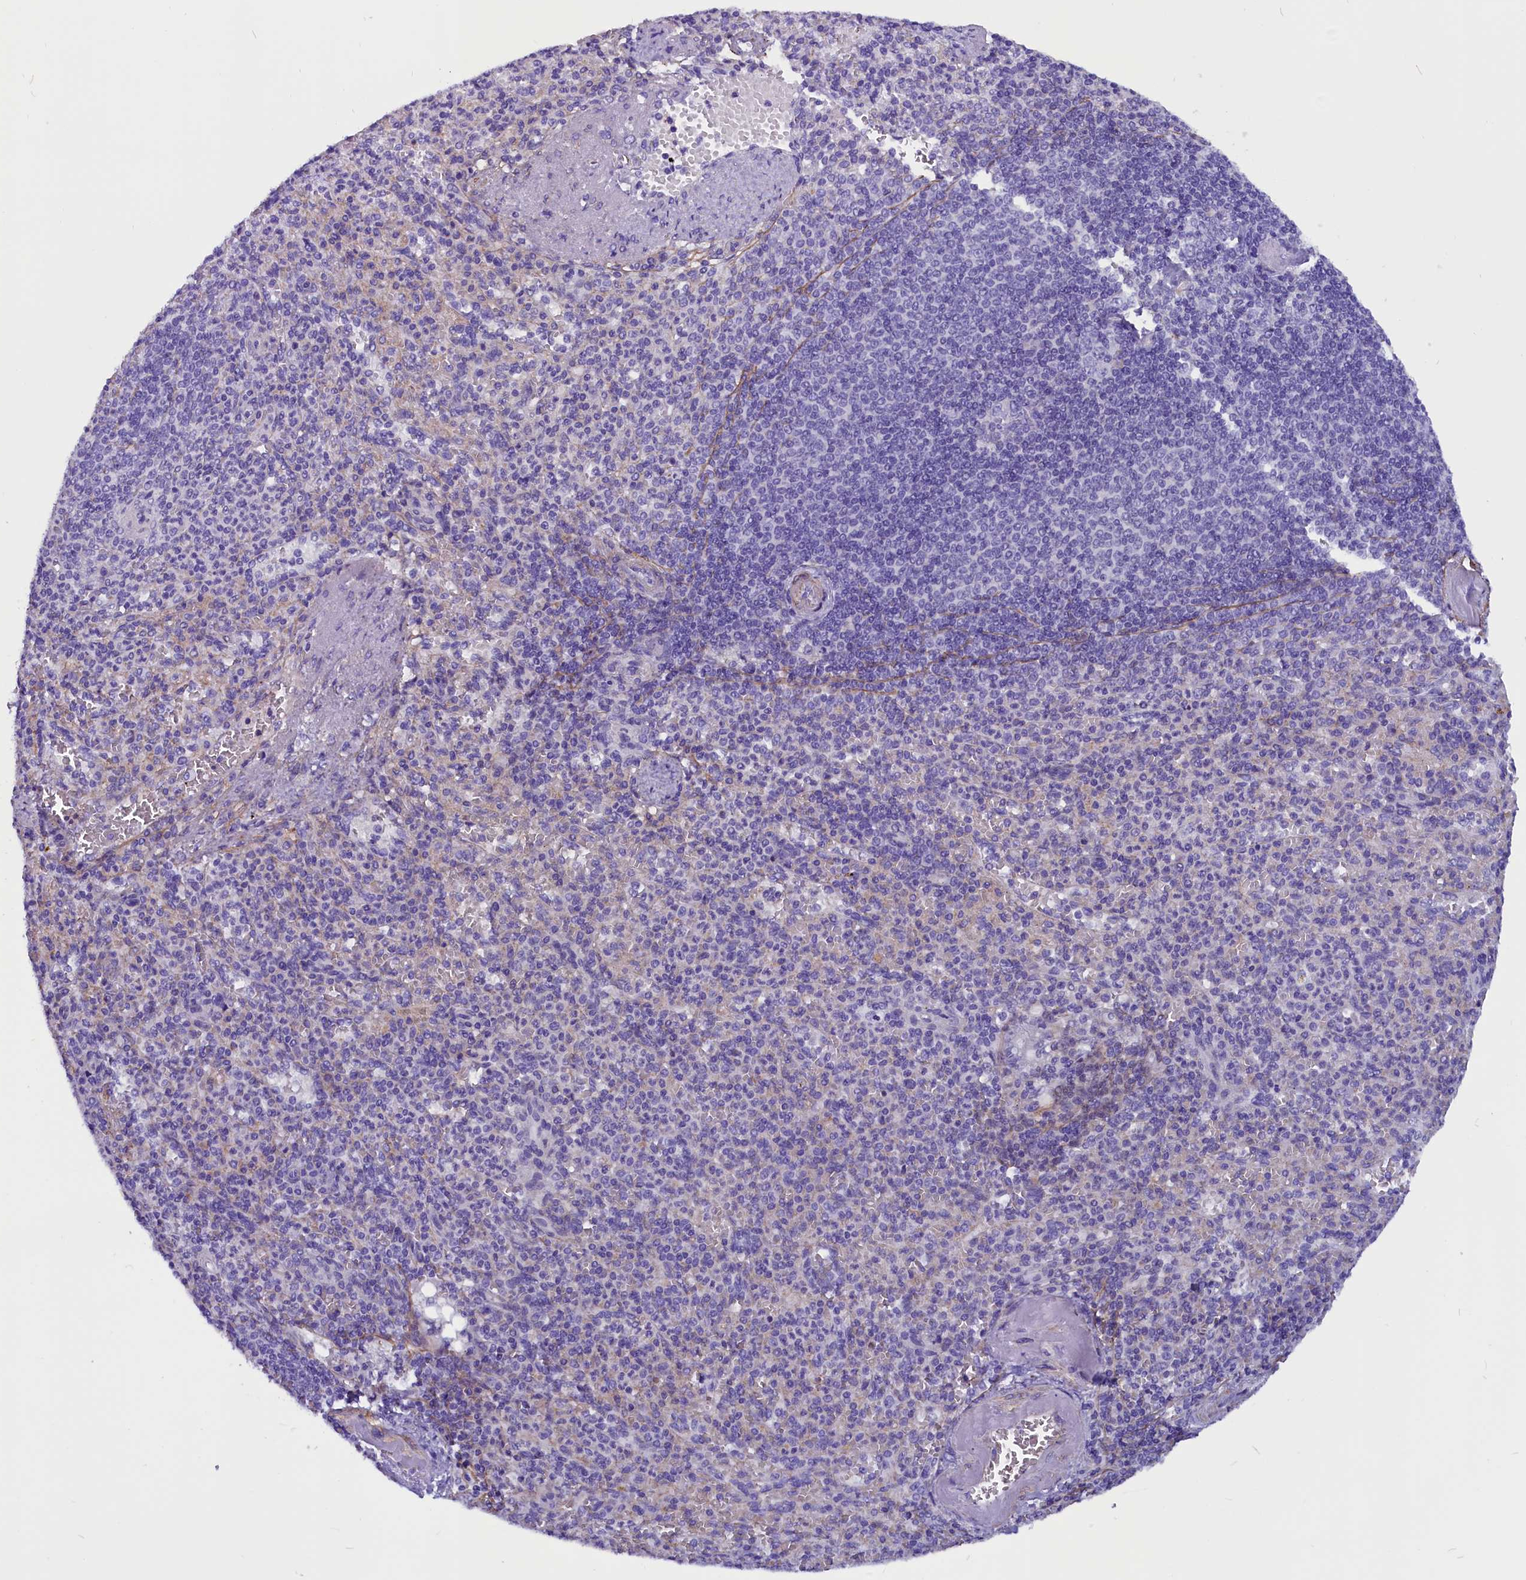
{"staining": {"intensity": "negative", "quantity": "none", "location": "none"}, "tissue": "spleen", "cell_type": "Cells in red pulp", "image_type": "normal", "snomed": [{"axis": "morphology", "description": "Normal tissue, NOS"}, {"axis": "topography", "description": "Spleen"}], "caption": "Immunohistochemistry (IHC) image of benign spleen: spleen stained with DAB demonstrates no significant protein expression in cells in red pulp.", "gene": "ZNF749", "patient": {"sex": "female", "age": 74}}